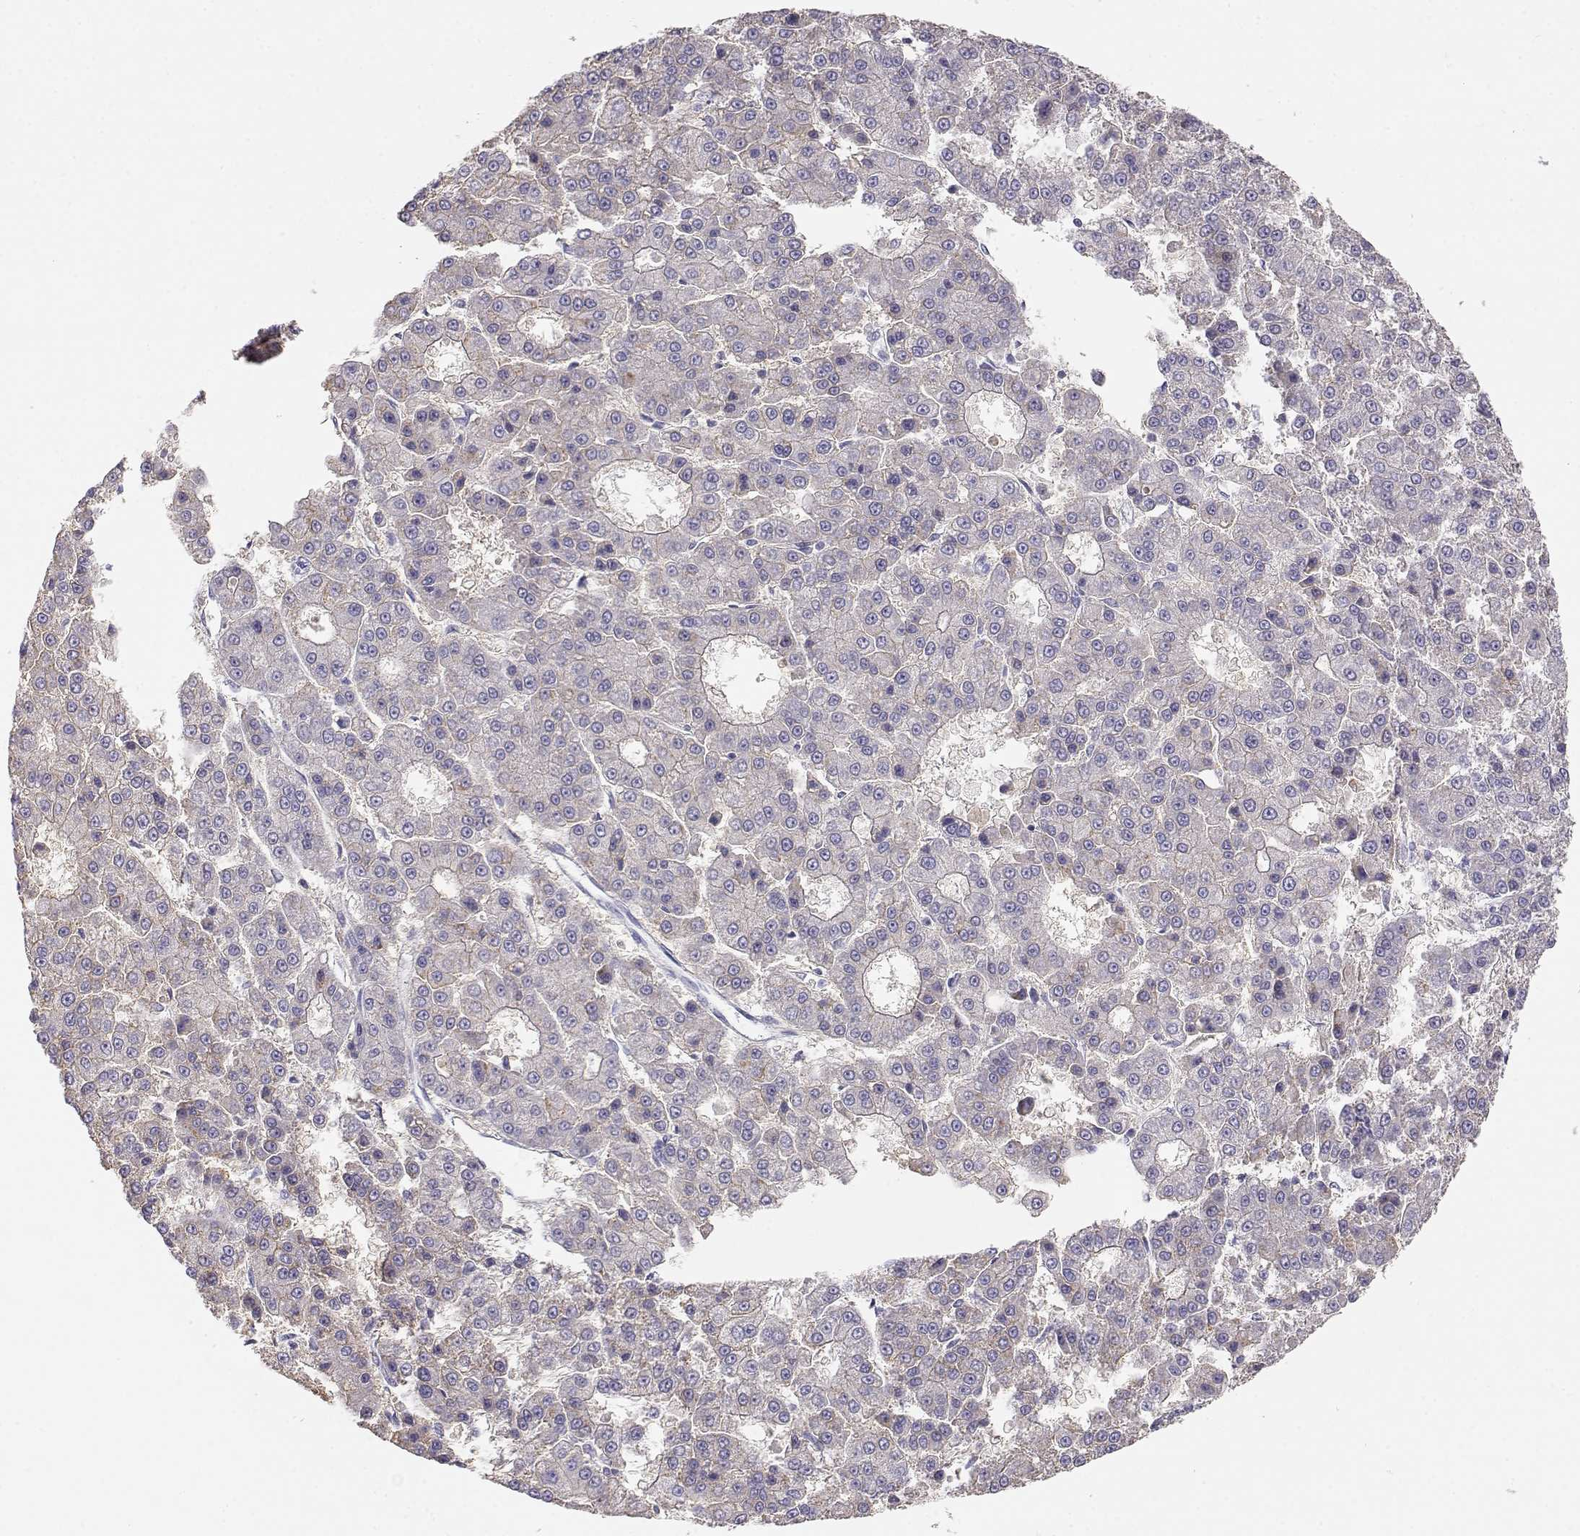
{"staining": {"intensity": "negative", "quantity": "none", "location": "none"}, "tissue": "liver cancer", "cell_type": "Tumor cells", "image_type": "cancer", "snomed": [{"axis": "morphology", "description": "Carcinoma, Hepatocellular, NOS"}, {"axis": "topography", "description": "Liver"}], "caption": "Hepatocellular carcinoma (liver) was stained to show a protein in brown. There is no significant expression in tumor cells. (DAB immunohistochemistry visualized using brightfield microscopy, high magnification).", "gene": "CDHR1", "patient": {"sex": "male", "age": 70}}